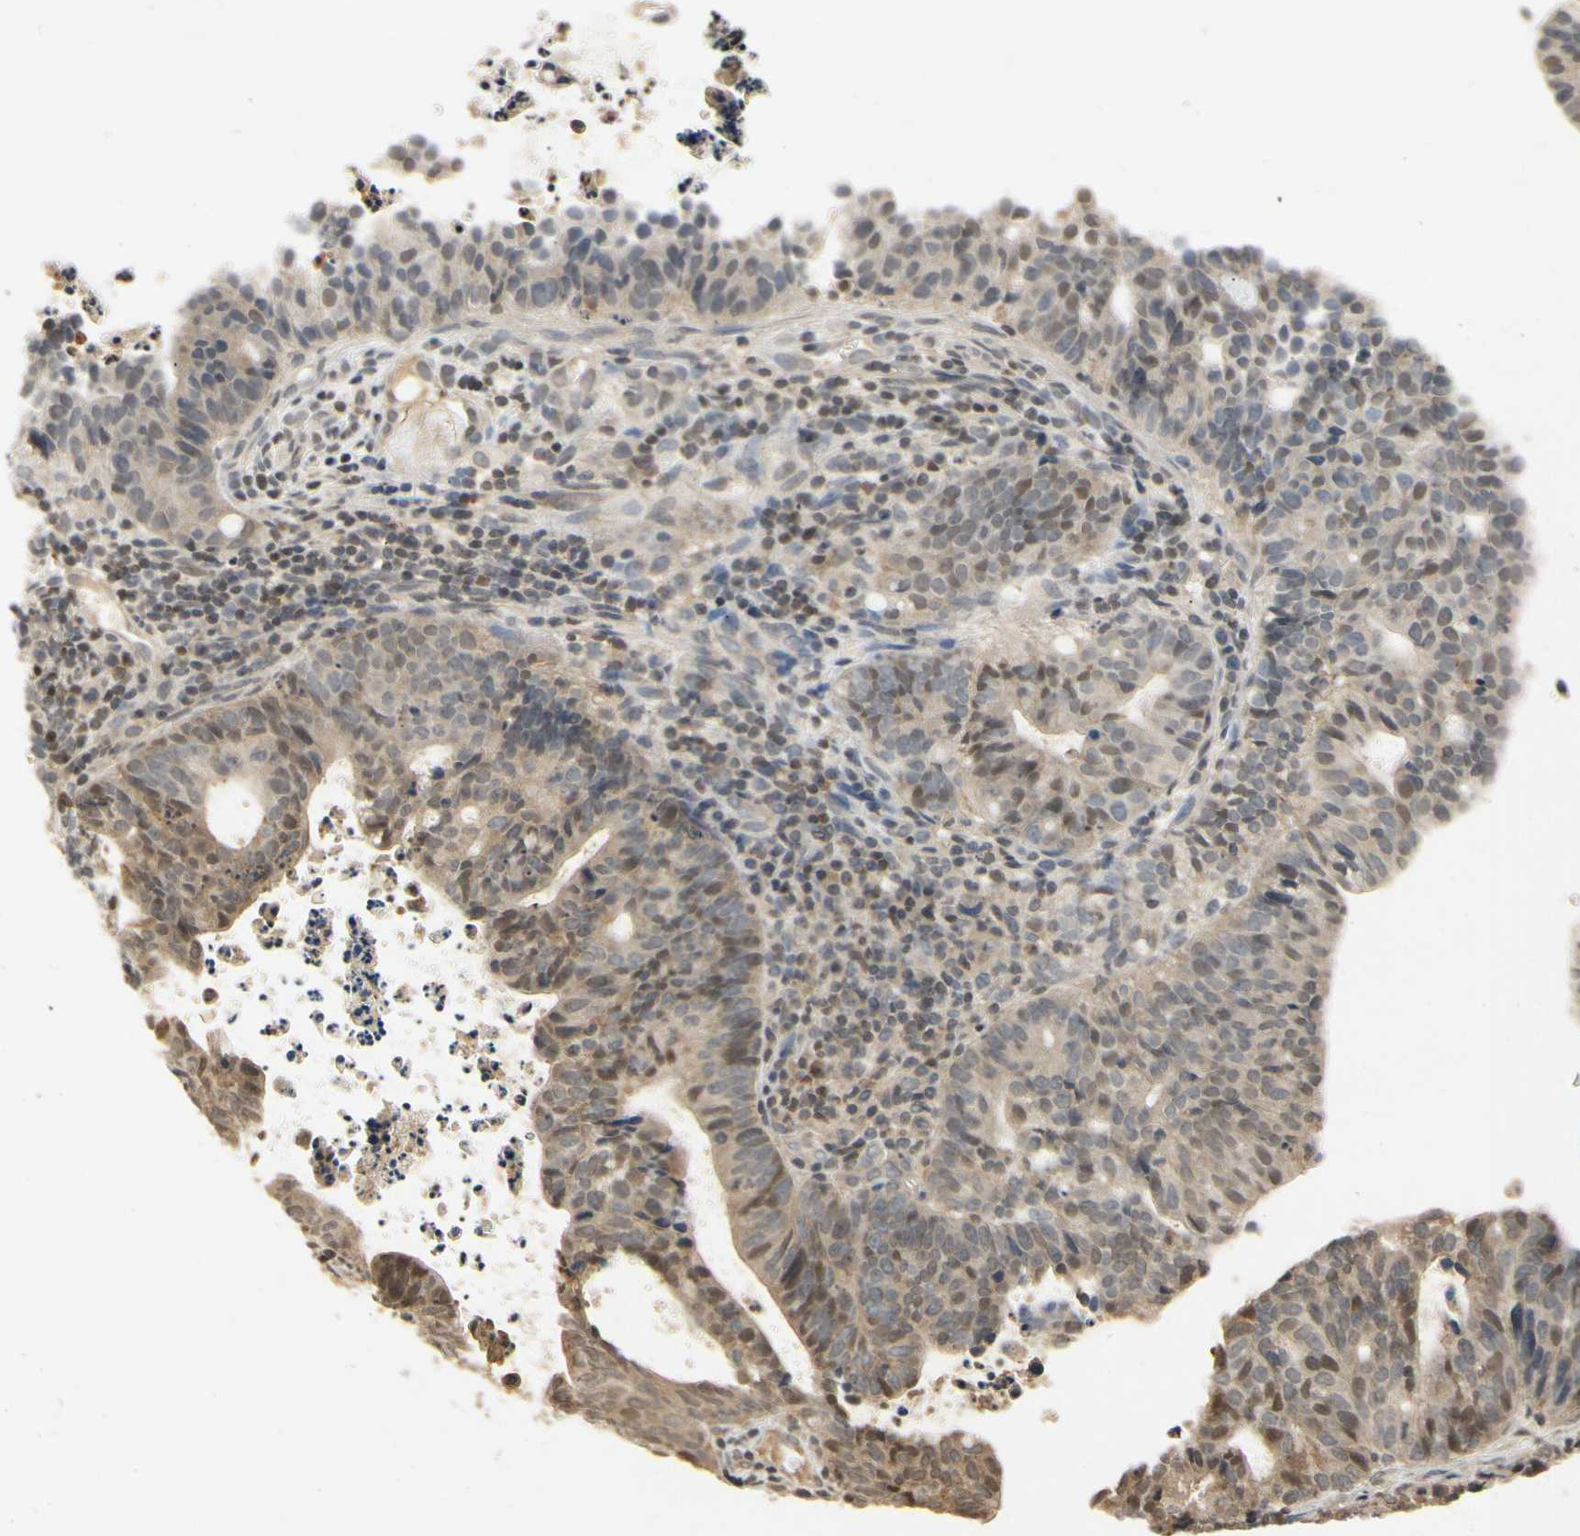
{"staining": {"intensity": "weak", "quantity": ">75%", "location": "cytoplasmic/membranous"}, "tissue": "endometrial cancer", "cell_type": "Tumor cells", "image_type": "cancer", "snomed": [{"axis": "morphology", "description": "Adenocarcinoma, NOS"}, {"axis": "topography", "description": "Uterus"}], "caption": "Immunohistochemistry of human endometrial cancer (adenocarcinoma) reveals low levels of weak cytoplasmic/membranous expression in about >75% of tumor cells. (brown staining indicates protein expression, while blue staining denotes nuclei).", "gene": "SOD1", "patient": {"sex": "female", "age": 83}}